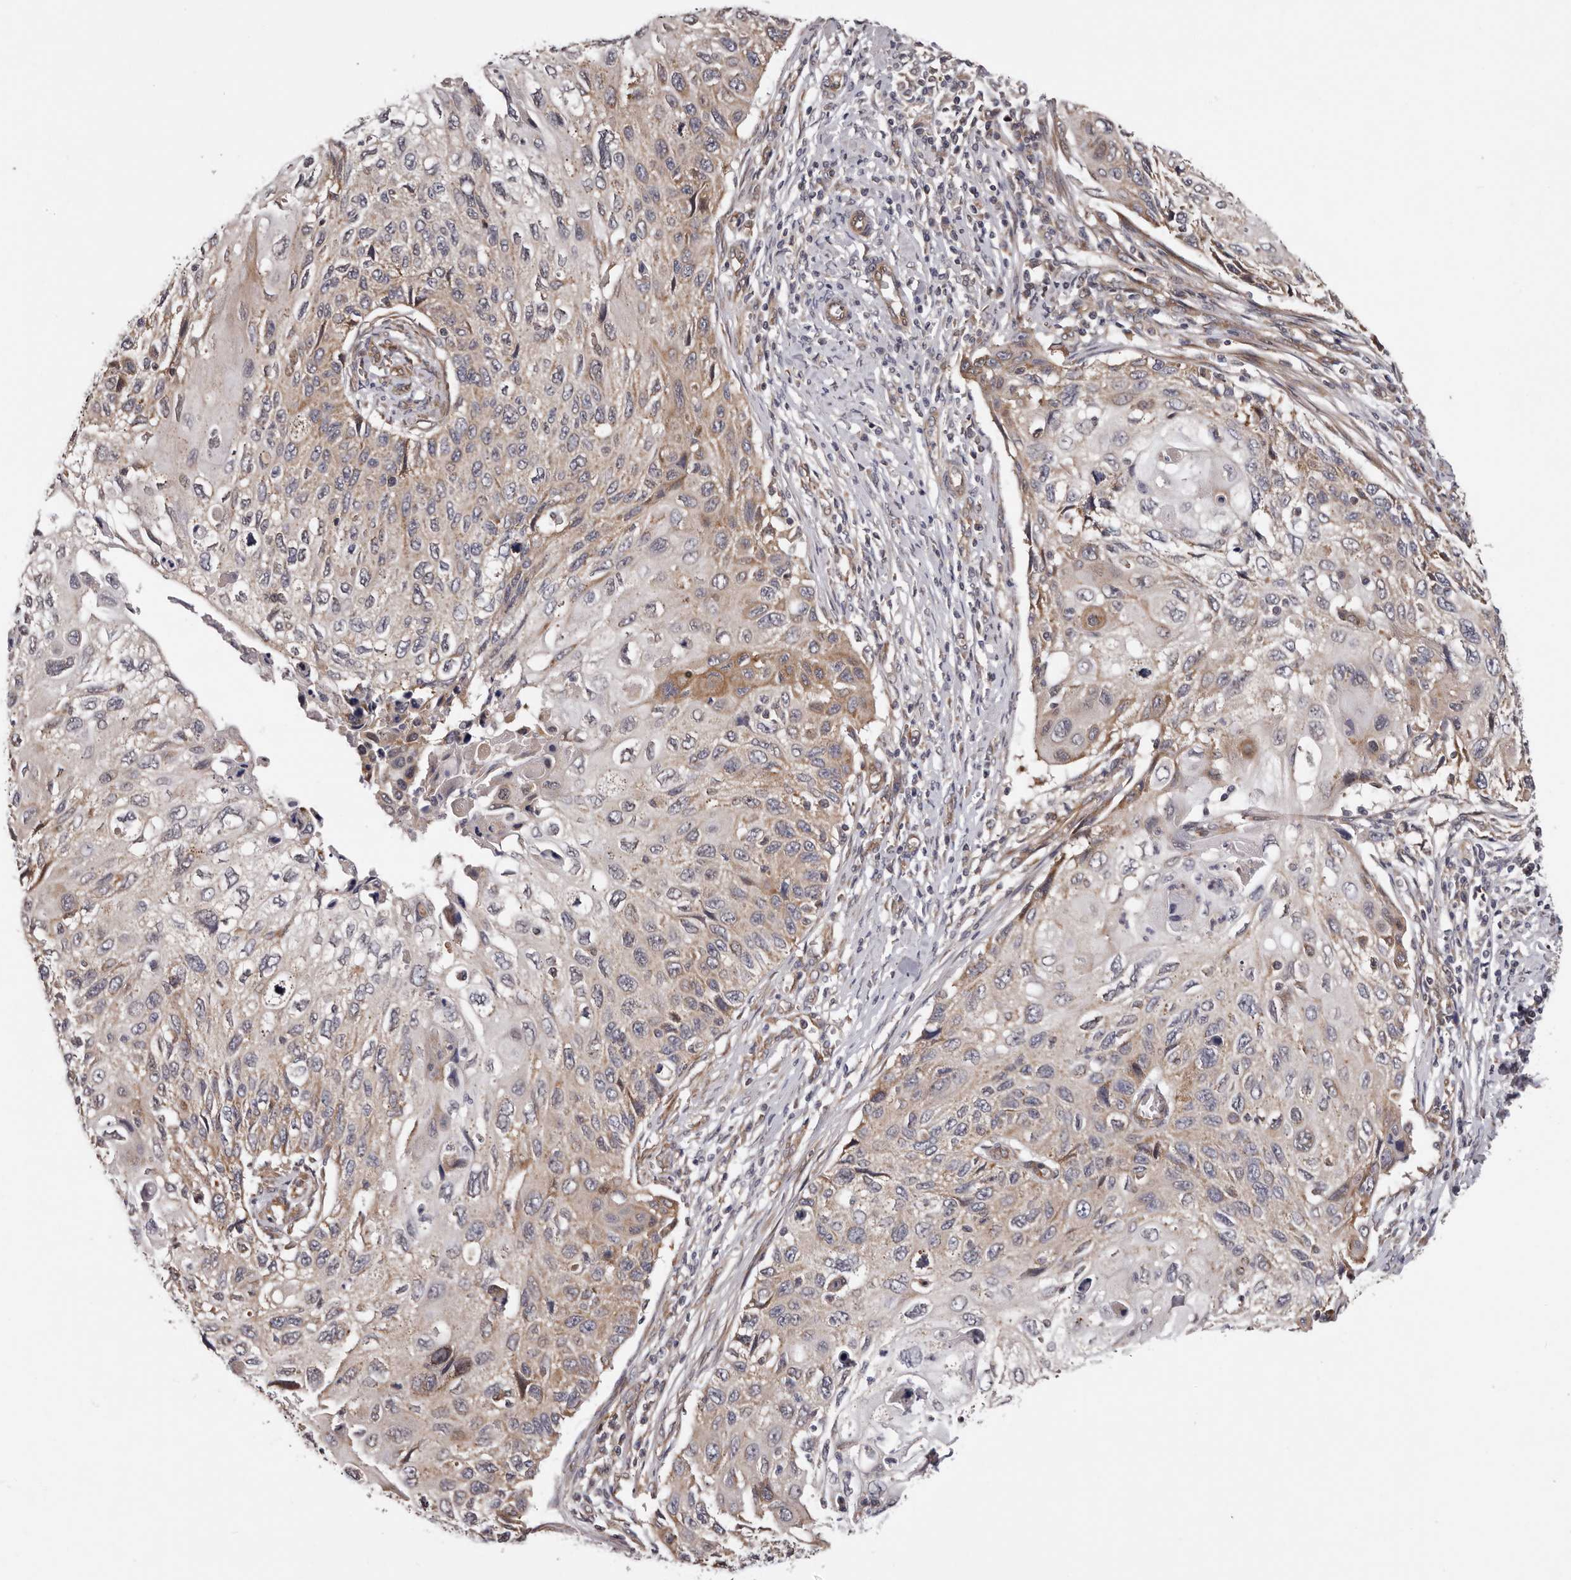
{"staining": {"intensity": "weak", "quantity": "25%-75%", "location": "cytoplasmic/membranous"}, "tissue": "cervical cancer", "cell_type": "Tumor cells", "image_type": "cancer", "snomed": [{"axis": "morphology", "description": "Squamous cell carcinoma, NOS"}, {"axis": "topography", "description": "Cervix"}], "caption": "Weak cytoplasmic/membranous protein expression is present in approximately 25%-75% of tumor cells in cervical squamous cell carcinoma.", "gene": "VPS37A", "patient": {"sex": "female", "age": 70}}